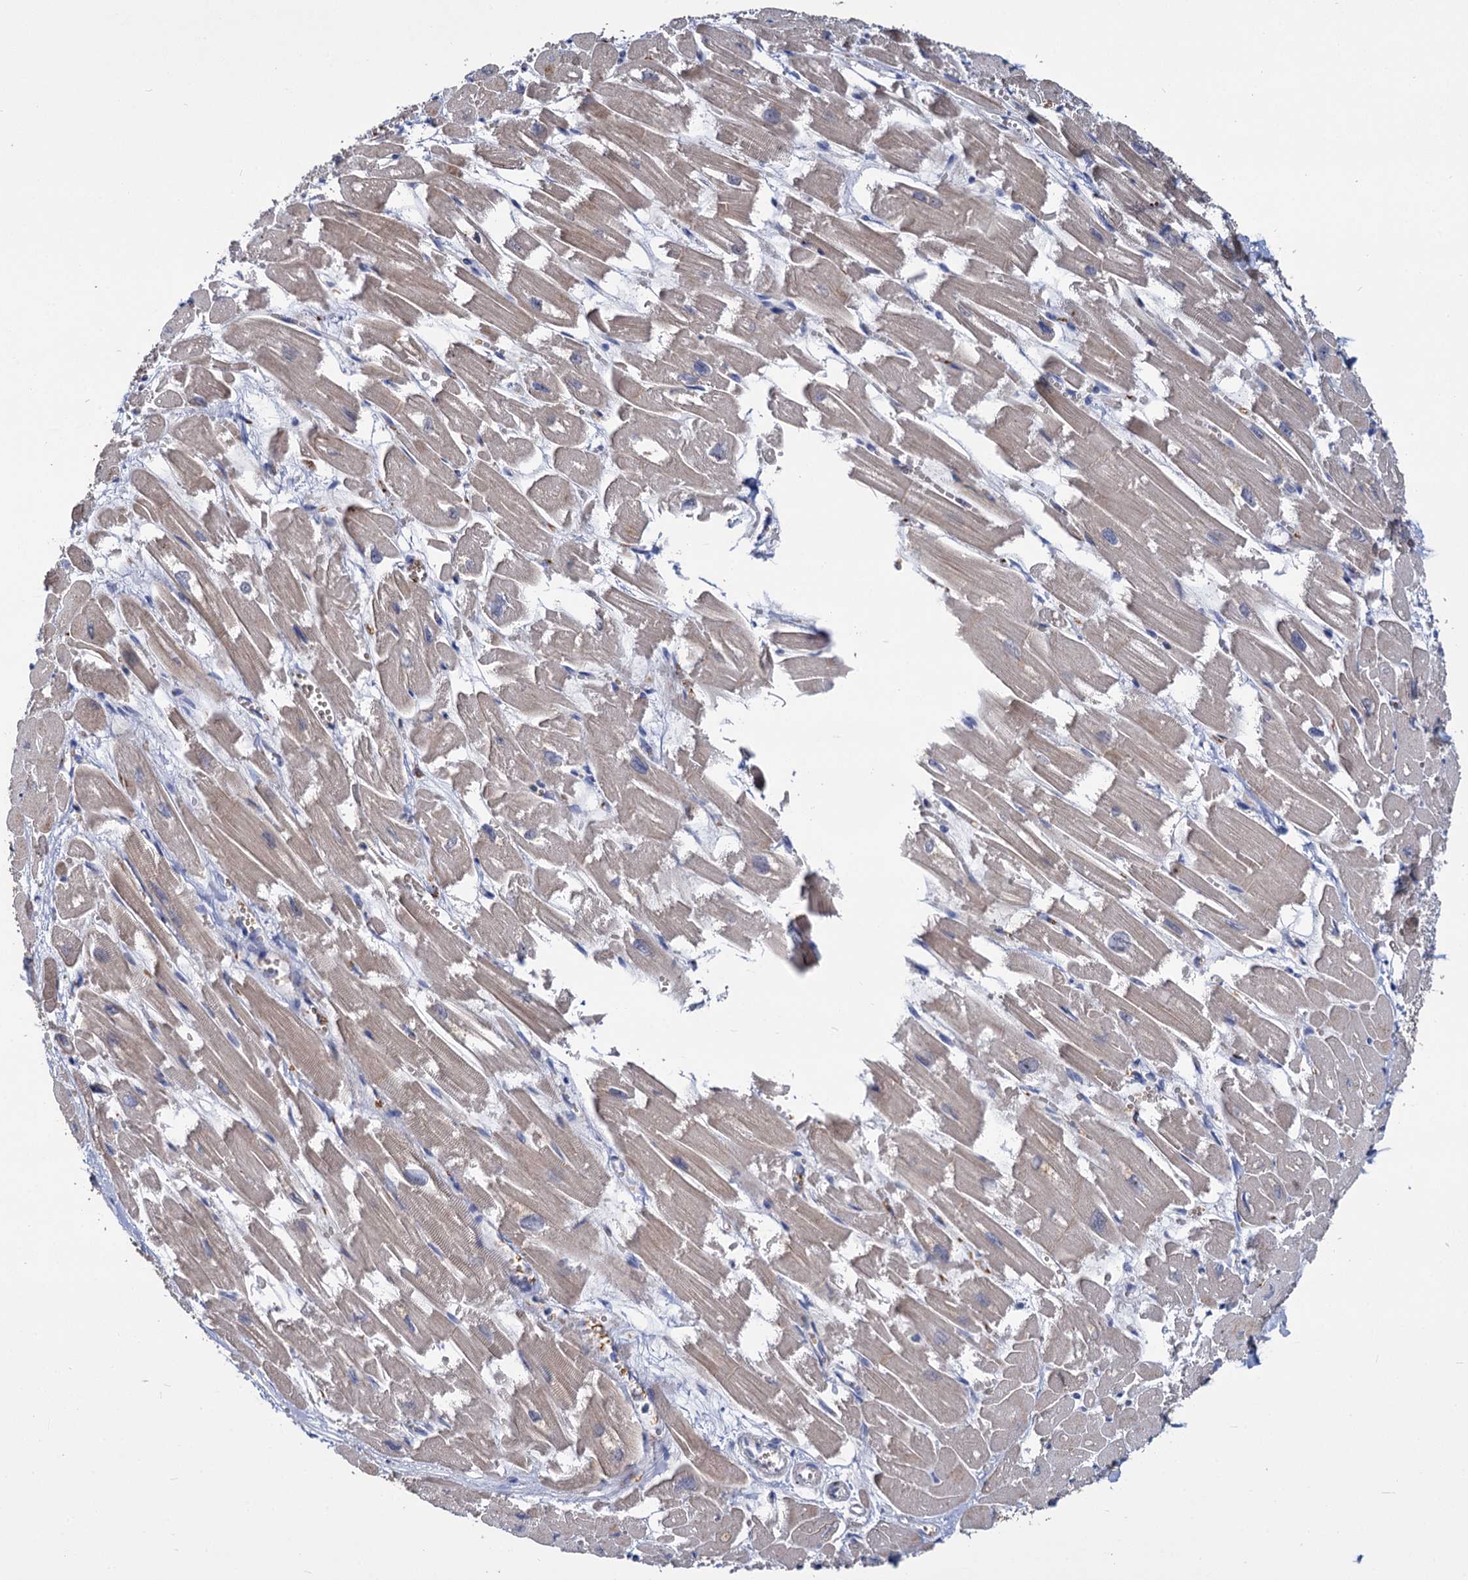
{"staining": {"intensity": "weak", "quantity": "<25%", "location": "cytoplasmic/membranous"}, "tissue": "heart muscle", "cell_type": "Cardiomyocytes", "image_type": "normal", "snomed": [{"axis": "morphology", "description": "Normal tissue, NOS"}, {"axis": "topography", "description": "Heart"}], "caption": "An image of heart muscle stained for a protein reveals no brown staining in cardiomyocytes. The staining was performed using DAB to visualize the protein expression in brown, while the nuclei were stained in blue with hematoxylin (Magnification: 20x).", "gene": "GCLC", "patient": {"sex": "male", "age": 54}}